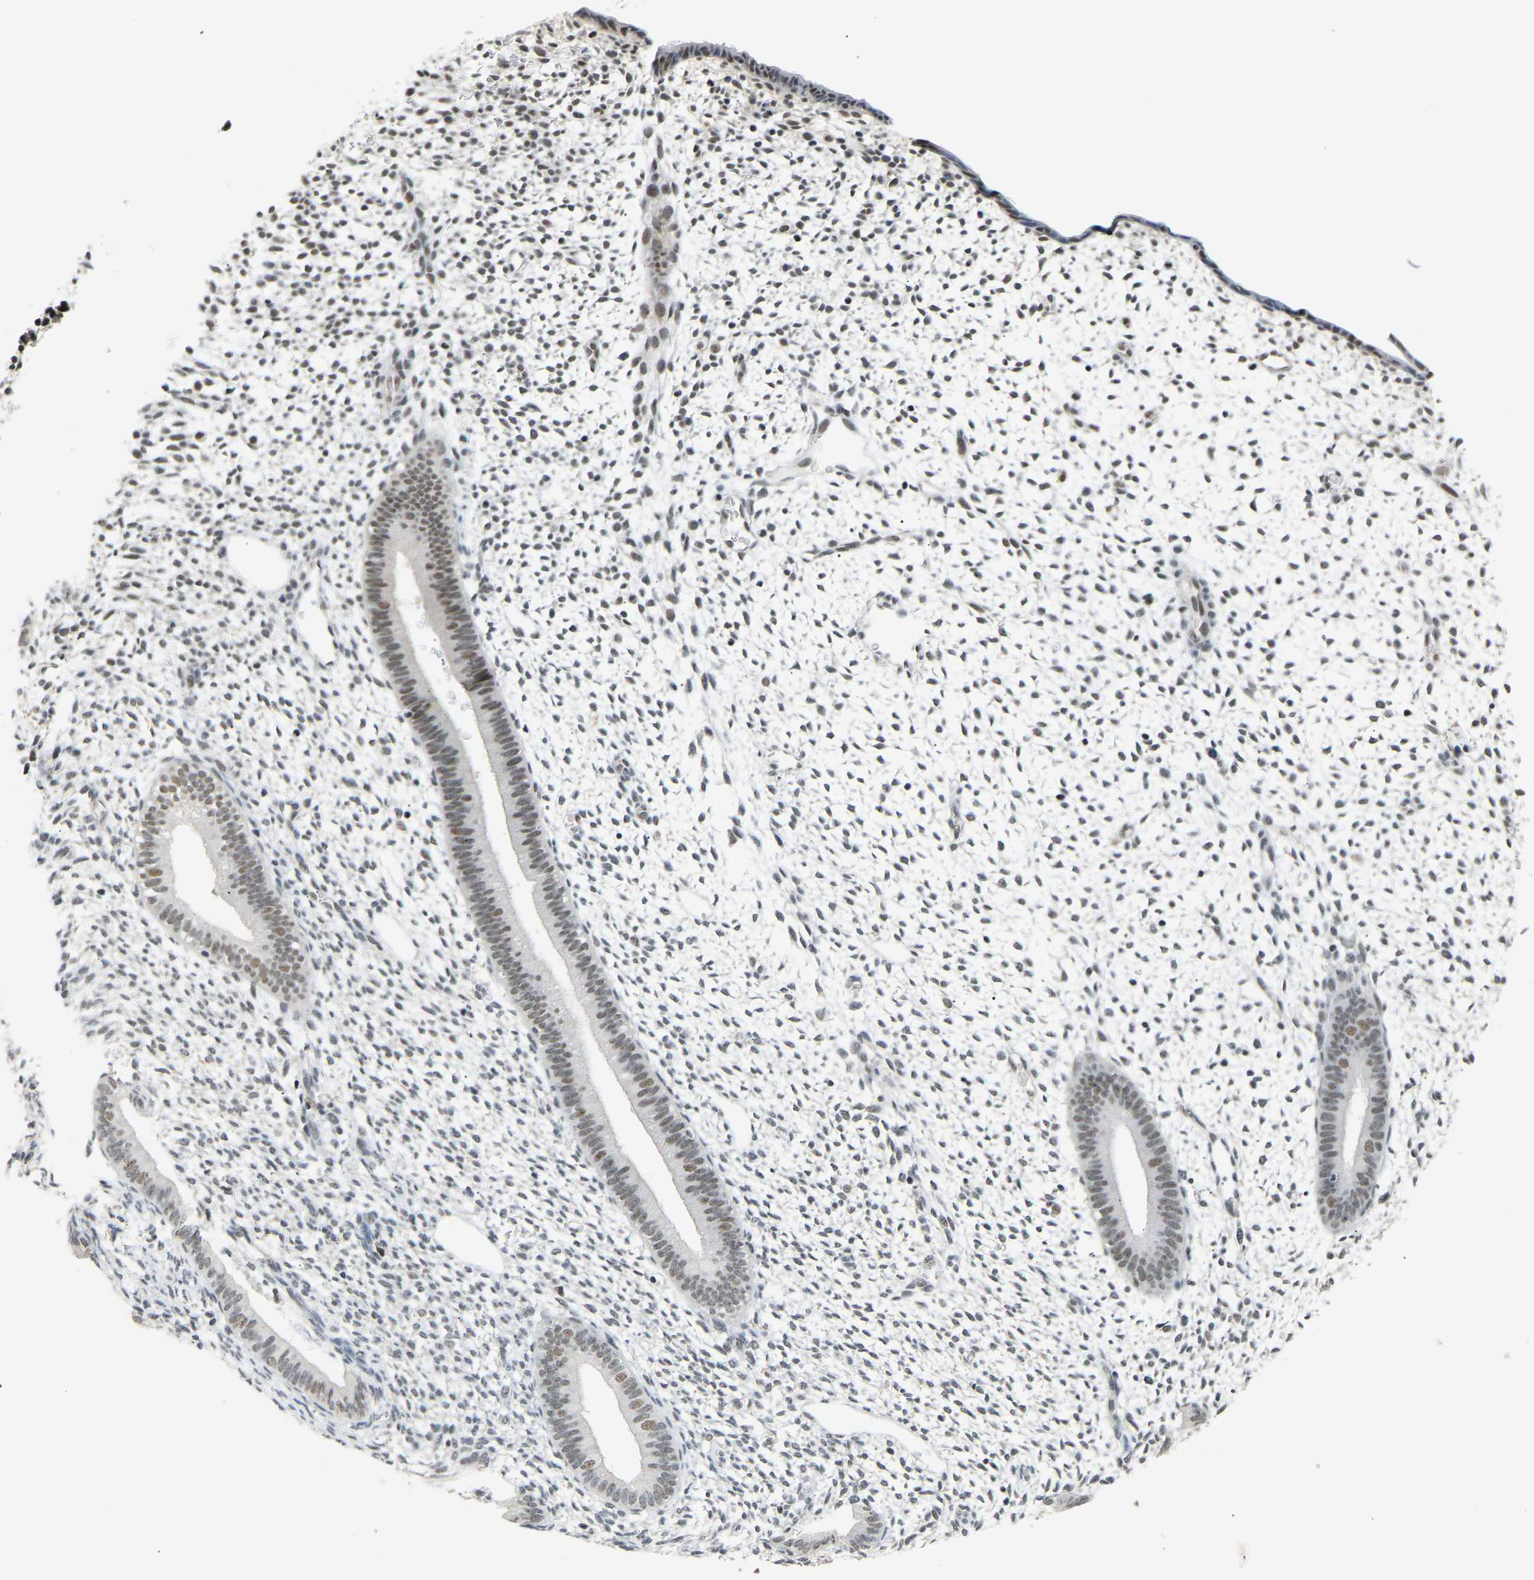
{"staining": {"intensity": "negative", "quantity": "none", "location": "none"}, "tissue": "endometrium", "cell_type": "Cells in endometrial stroma", "image_type": "normal", "snomed": [{"axis": "morphology", "description": "Normal tissue, NOS"}, {"axis": "topography", "description": "Endometrium"}], "caption": "Normal endometrium was stained to show a protein in brown. There is no significant staining in cells in endometrial stroma. The staining was performed using DAB to visualize the protein expression in brown, while the nuclei were stained in blue with hematoxylin (Magnification: 20x).", "gene": "RBM15", "patient": {"sex": "female", "age": 46}}